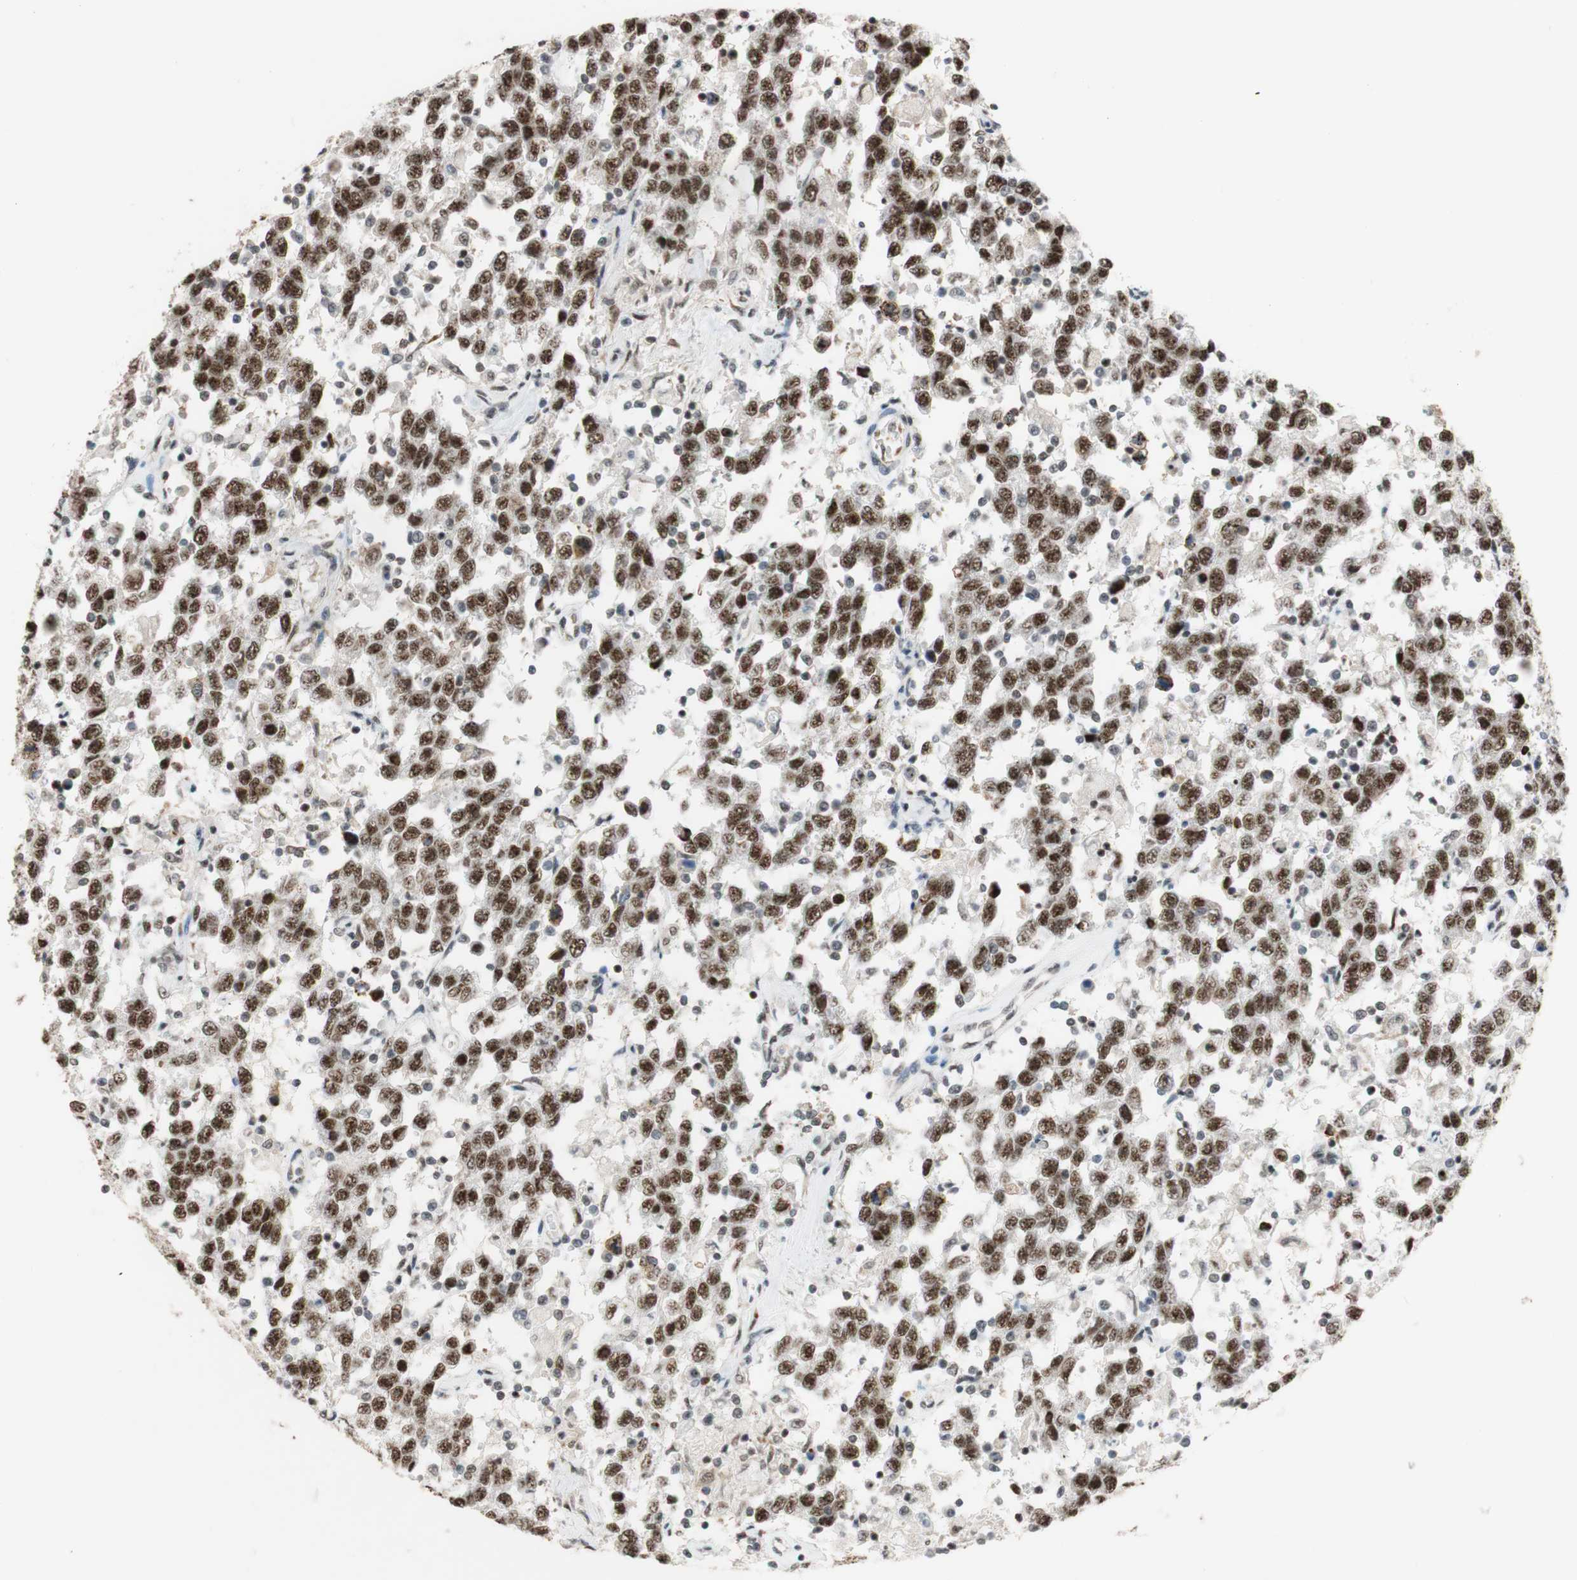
{"staining": {"intensity": "strong", "quantity": ">75%", "location": "nuclear"}, "tissue": "testis cancer", "cell_type": "Tumor cells", "image_type": "cancer", "snomed": [{"axis": "morphology", "description": "Seminoma, NOS"}, {"axis": "topography", "description": "Testis"}], "caption": "This photomicrograph demonstrates testis cancer (seminoma) stained with immunohistochemistry (IHC) to label a protein in brown. The nuclear of tumor cells show strong positivity for the protein. Nuclei are counter-stained blue.", "gene": "SAP18", "patient": {"sex": "male", "age": 41}}